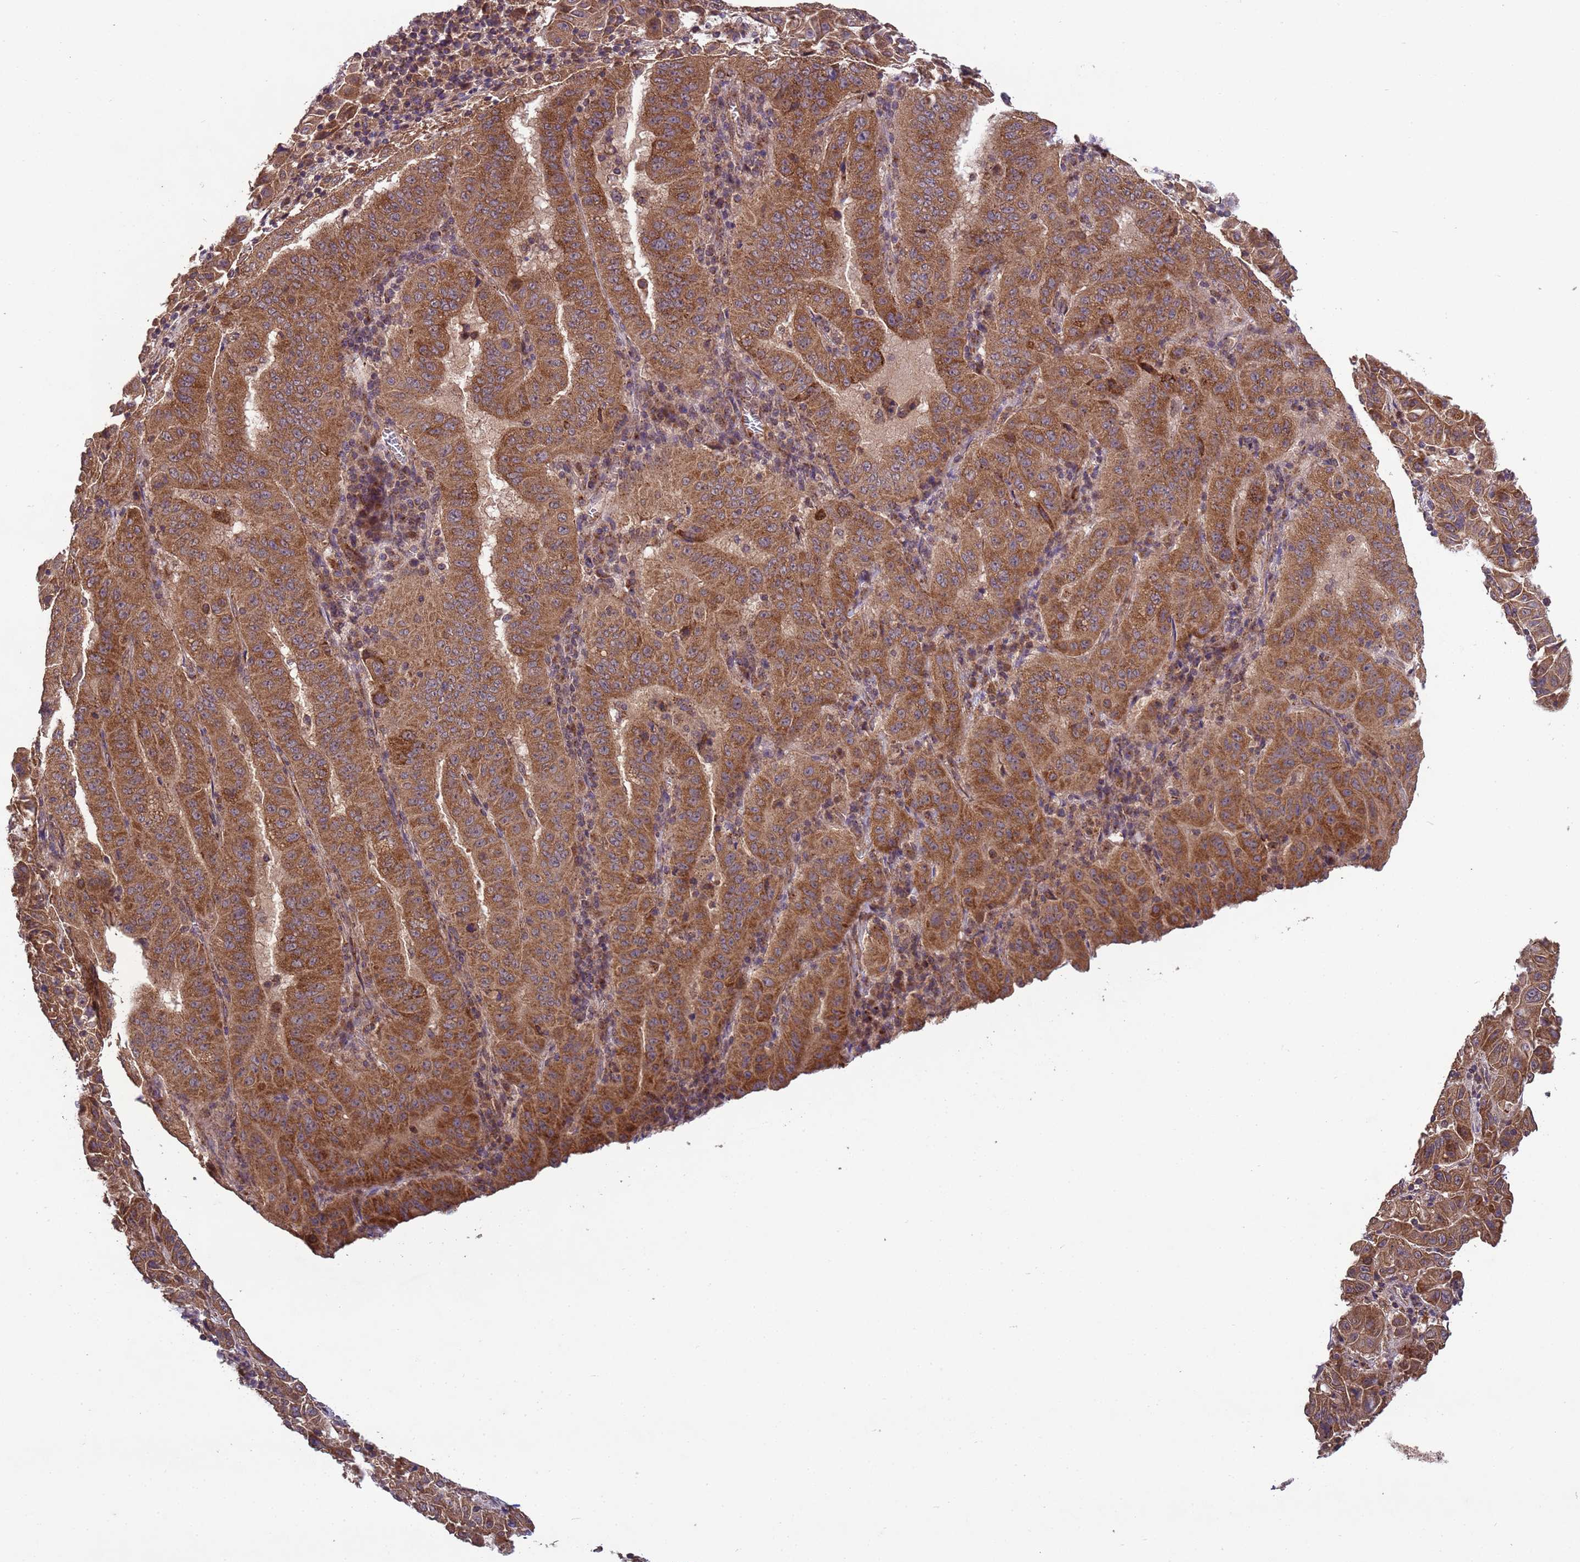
{"staining": {"intensity": "moderate", "quantity": ">75%", "location": "cytoplasmic/membranous"}, "tissue": "pancreatic cancer", "cell_type": "Tumor cells", "image_type": "cancer", "snomed": [{"axis": "morphology", "description": "Adenocarcinoma, NOS"}, {"axis": "topography", "description": "Pancreas"}], "caption": "IHC (DAB) staining of pancreatic cancer demonstrates moderate cytoplasmic/membranous protein expression in approximately >75% of tumor cells. The staining is performed using DAB (3,3'-diaminobenzidine) brown chromogen to label protein expression. The nuclei are counter-stained blue using hematoxylin.", "gene": "FASTKD1", "patient": {"sex": "male", "age": 63}}